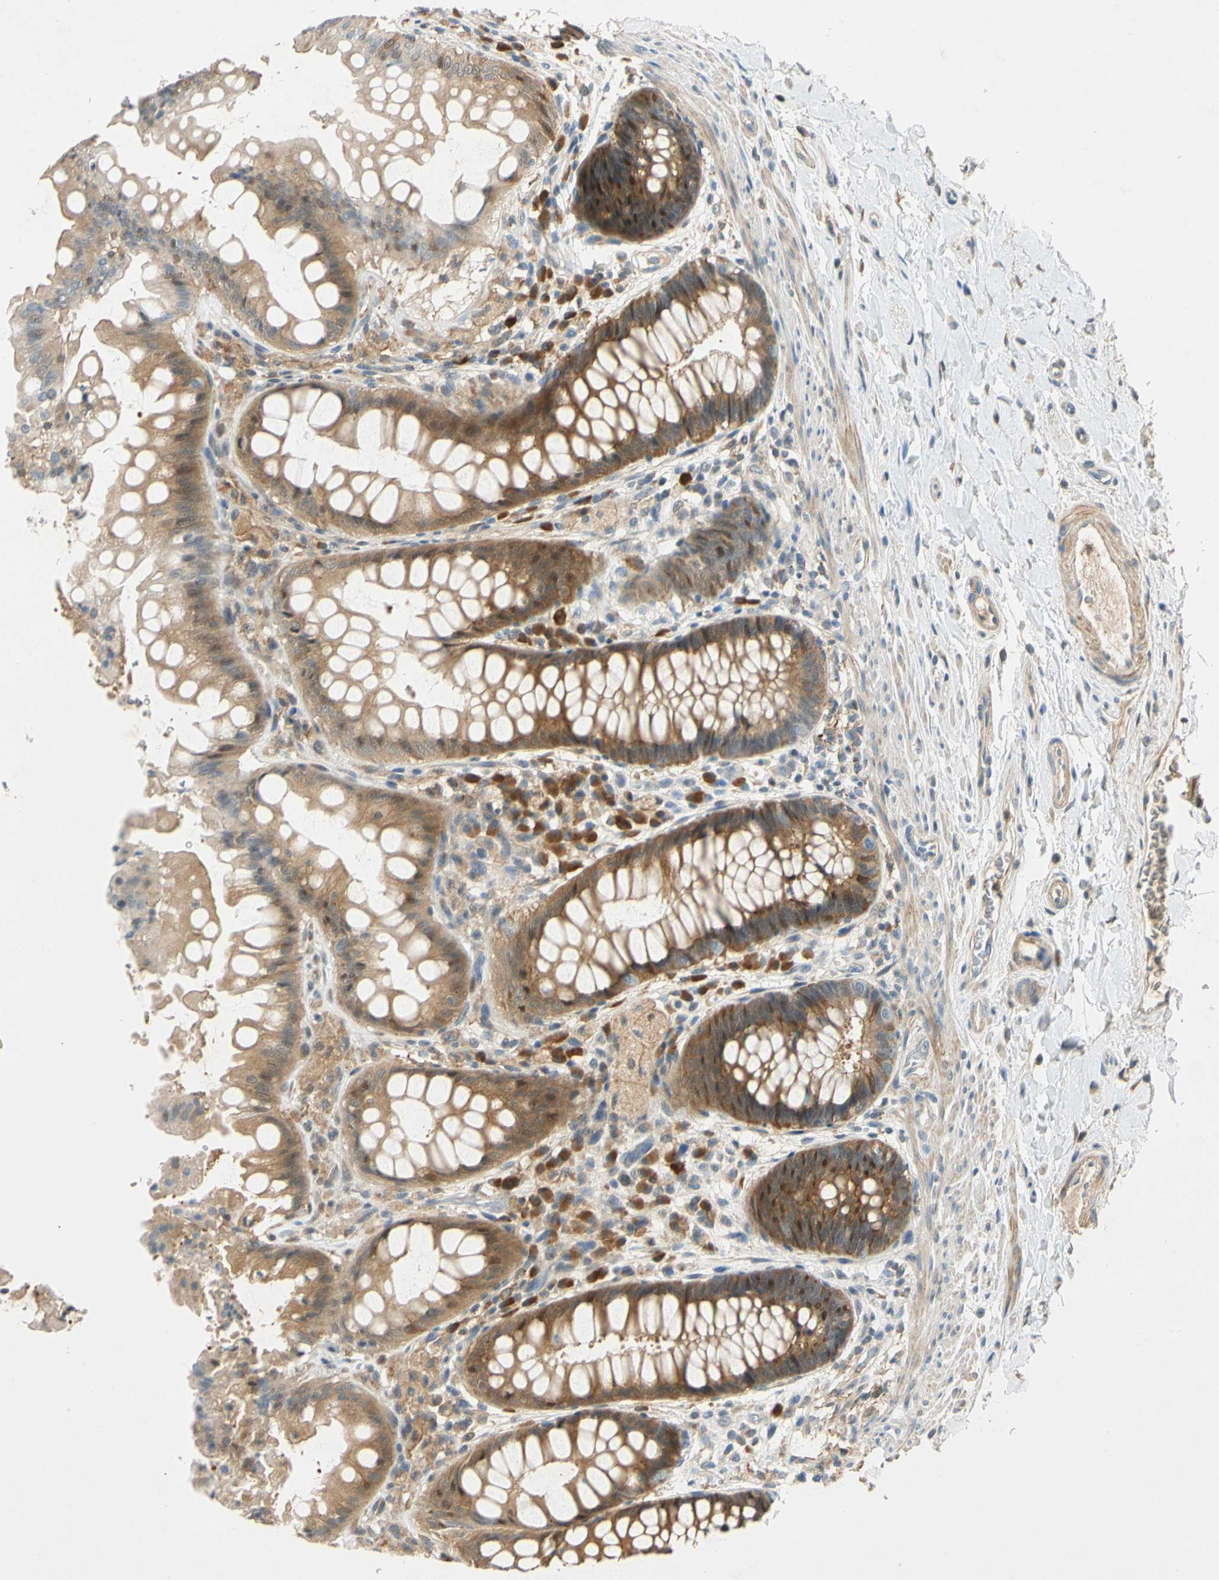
{"staining": {"intensity": "strong", "quantity": ">75%", "location": "cytoplasmic/membranous,nuclear"}, "tissue": "rectum", "cell_type": "Glandular cells", "image_type": "normal", "snomed": [{"axis": "morphology", "description": "Normal tissue, NOS"}, {"axis": "topography", "description": "Rectum"}], "caption": "The histopathology image reveals immunohistochemical staining of unremarkable rectum. There is strong cytoplasmic/membranous,nuclear positivity is seen in approximately >75% of glandular cells. (IHC, brightfield microscopy, high magnification).", "gene": "WIPI1", "patient": {"sex": "female", "age": 46}}